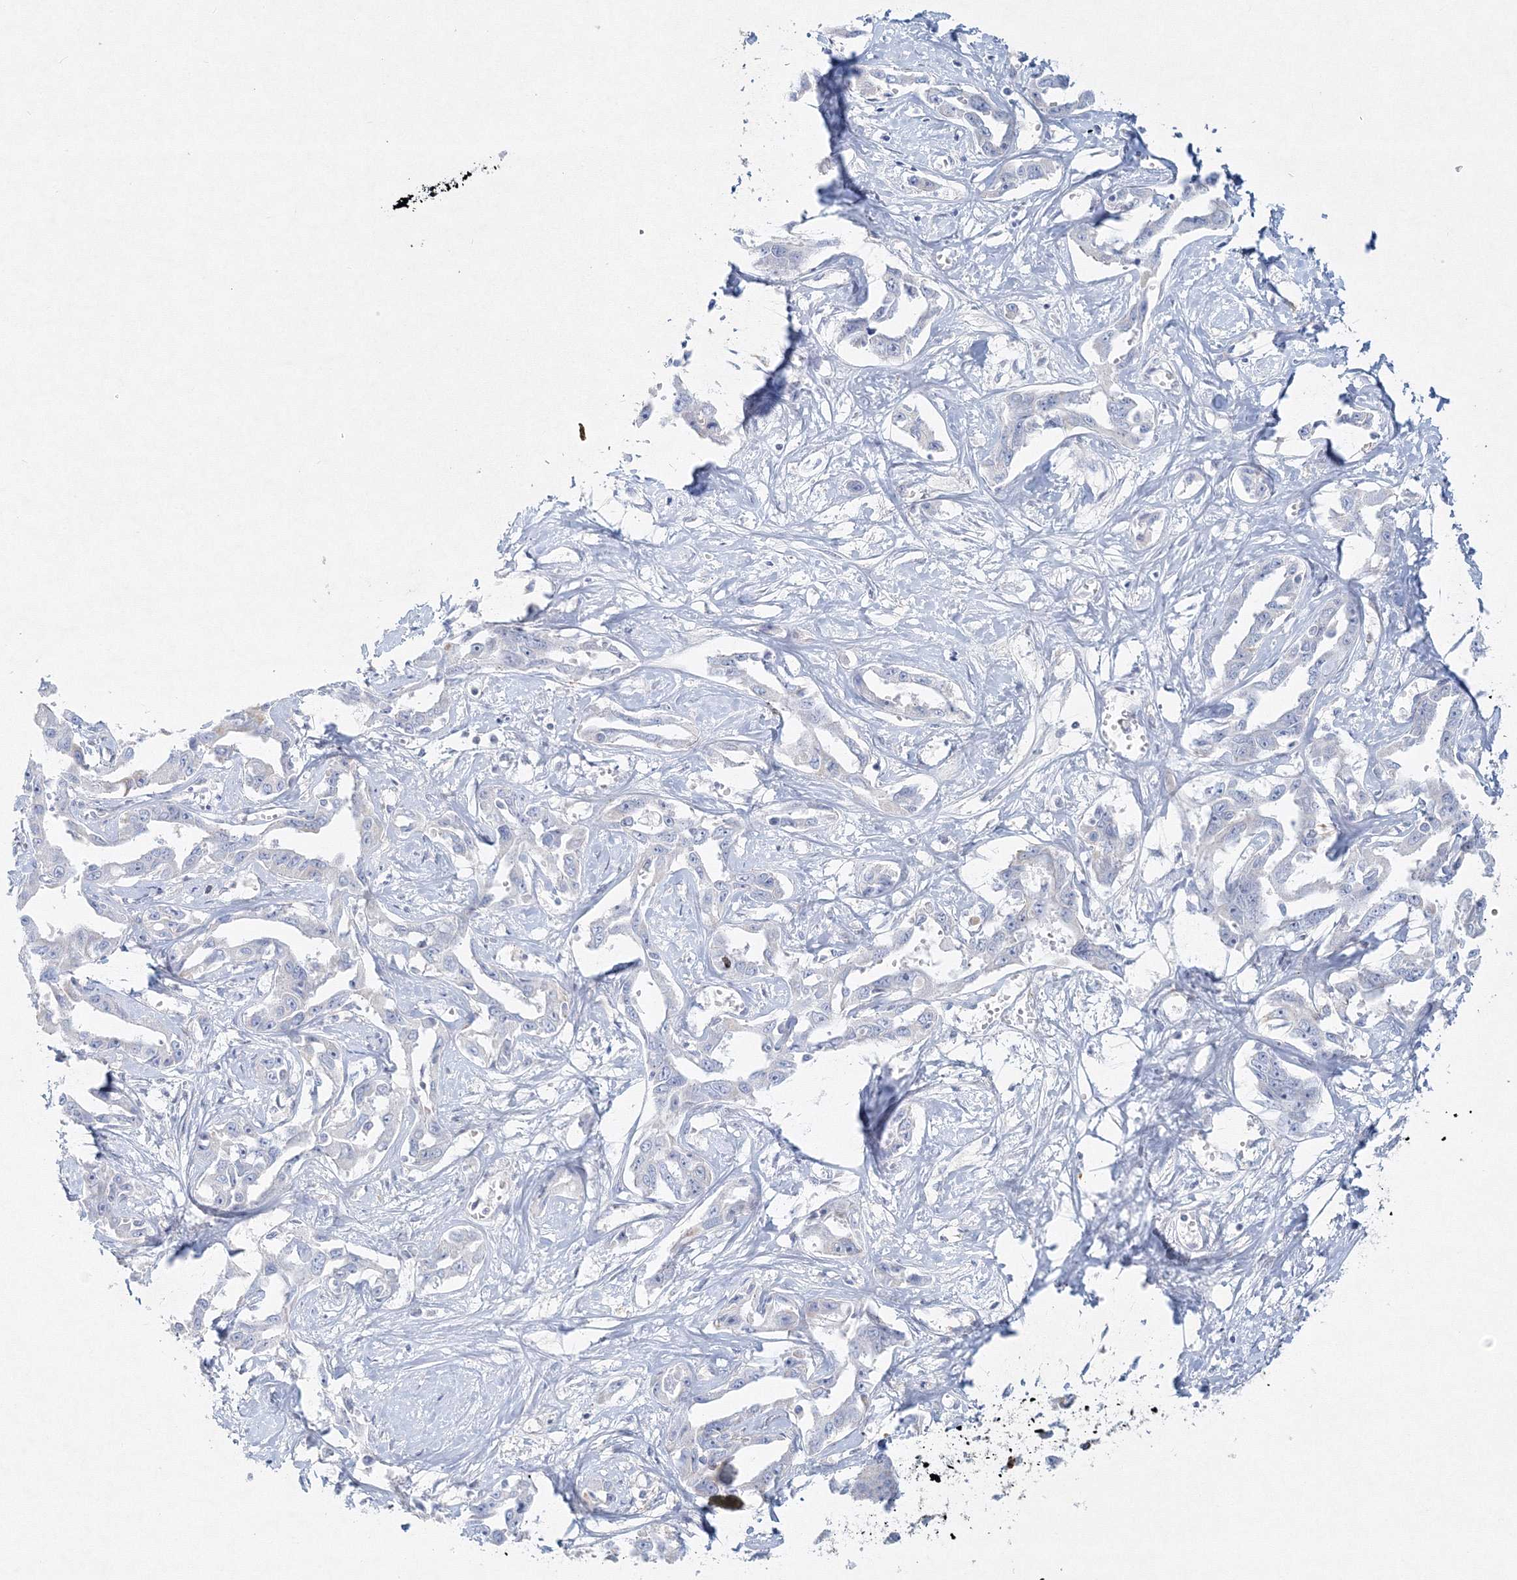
{"staining": {"intensity": "negative", "quantity": "none", "location": "none"}, "tissue": "liver cancer", "cell_type": "Tumor cells", "image_type": "cancer", "snomed": [{"axis": "morphology", "description": "Cholangiocarcinoma"}, {"axis": "topography", "description": "Liver"}], "caption": "Immunohistochemistry (IHC) of human liver cancer exhibits no positivity in tumor cells. (DAB immunohistochemistry (IHC) visualized using brightfield microscopy, high magnification).", "gene": "DNAH1", "patient": {"sex": "male", "age": 59}}